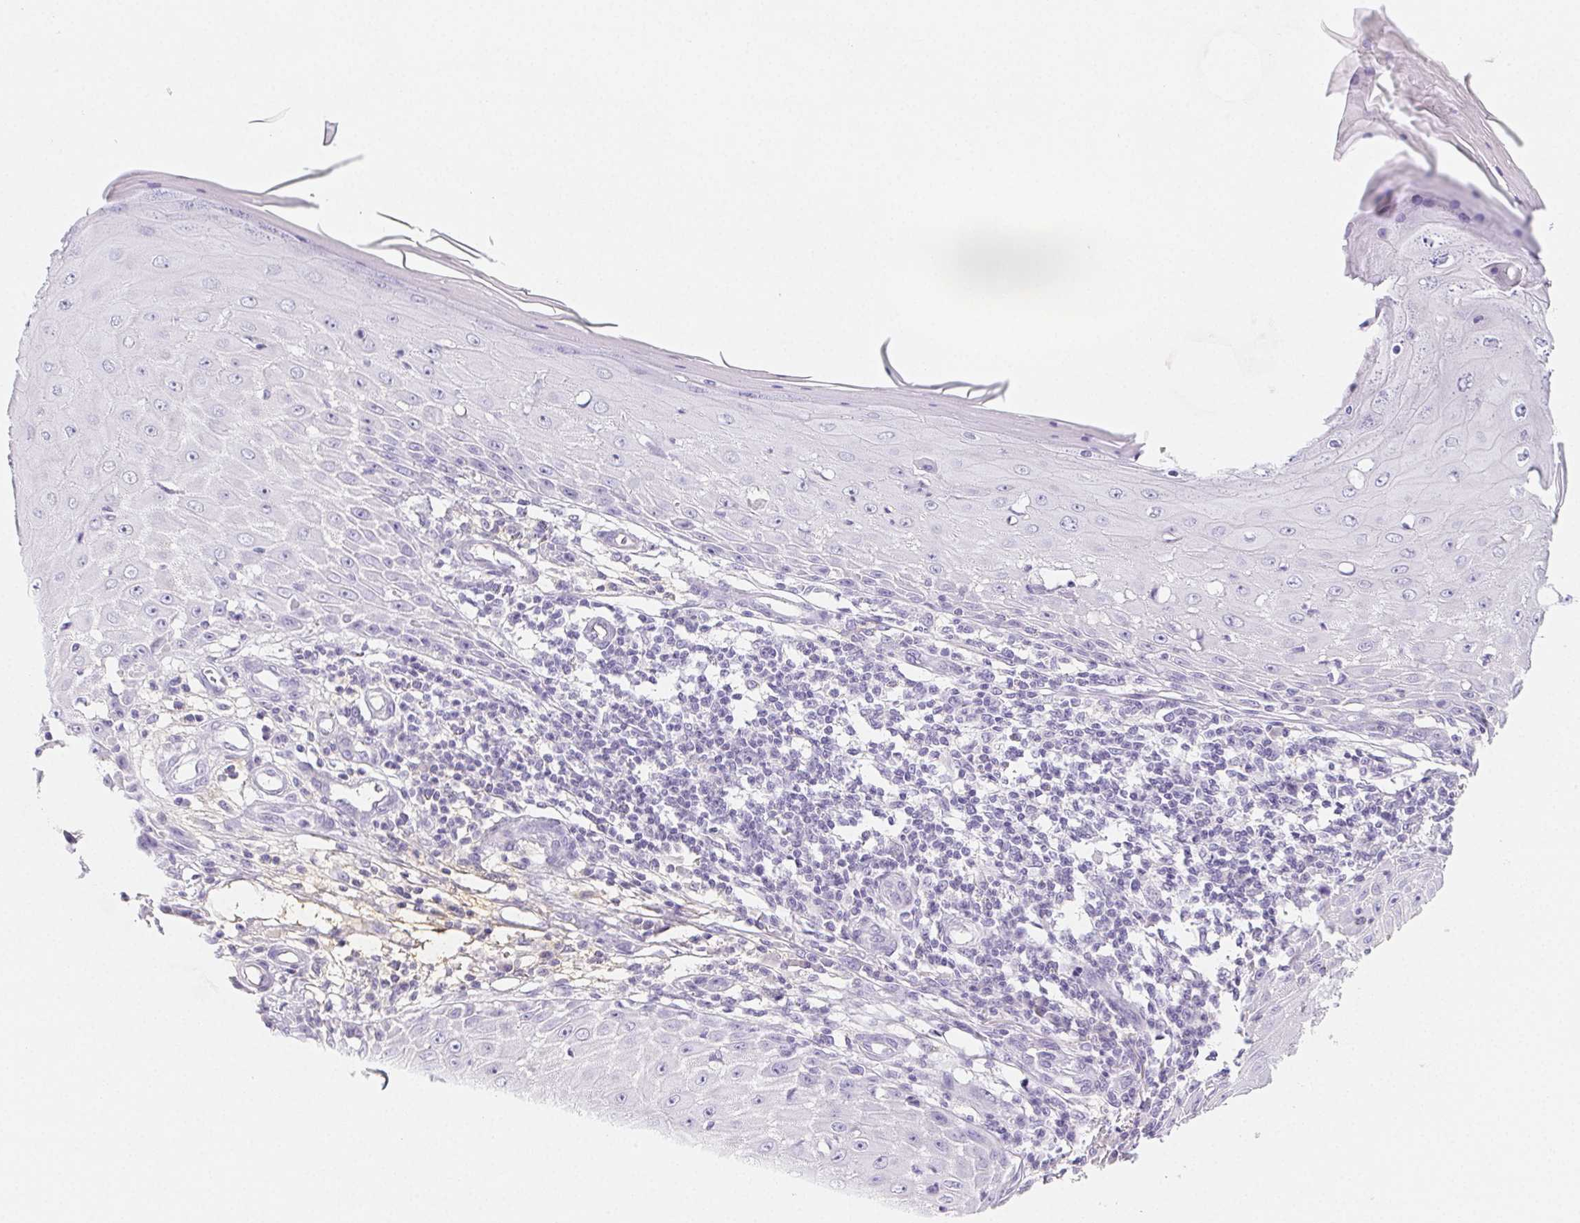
{"staining": {"intensity": "negative", "quantity": "none", "location": "none"}, "tissue": "skin cancer", "cell_type": "Tumor cells", "image_type": "cancer", "snomed": [{"axis": "morphology", "description": "Squamous cell carcinoma, NOS"}, {"axis": "topography", "description": "Skin"}], "caption": "Tumor cells are negative for protein expression in human skin squamous cell carcinoma. (Brightfield microscopy of DAB (3,3'-diaminobenzidine) IHC at high magnification).", "gene": "ITIH2", "patient": {"sex": "female", "age": 73}}